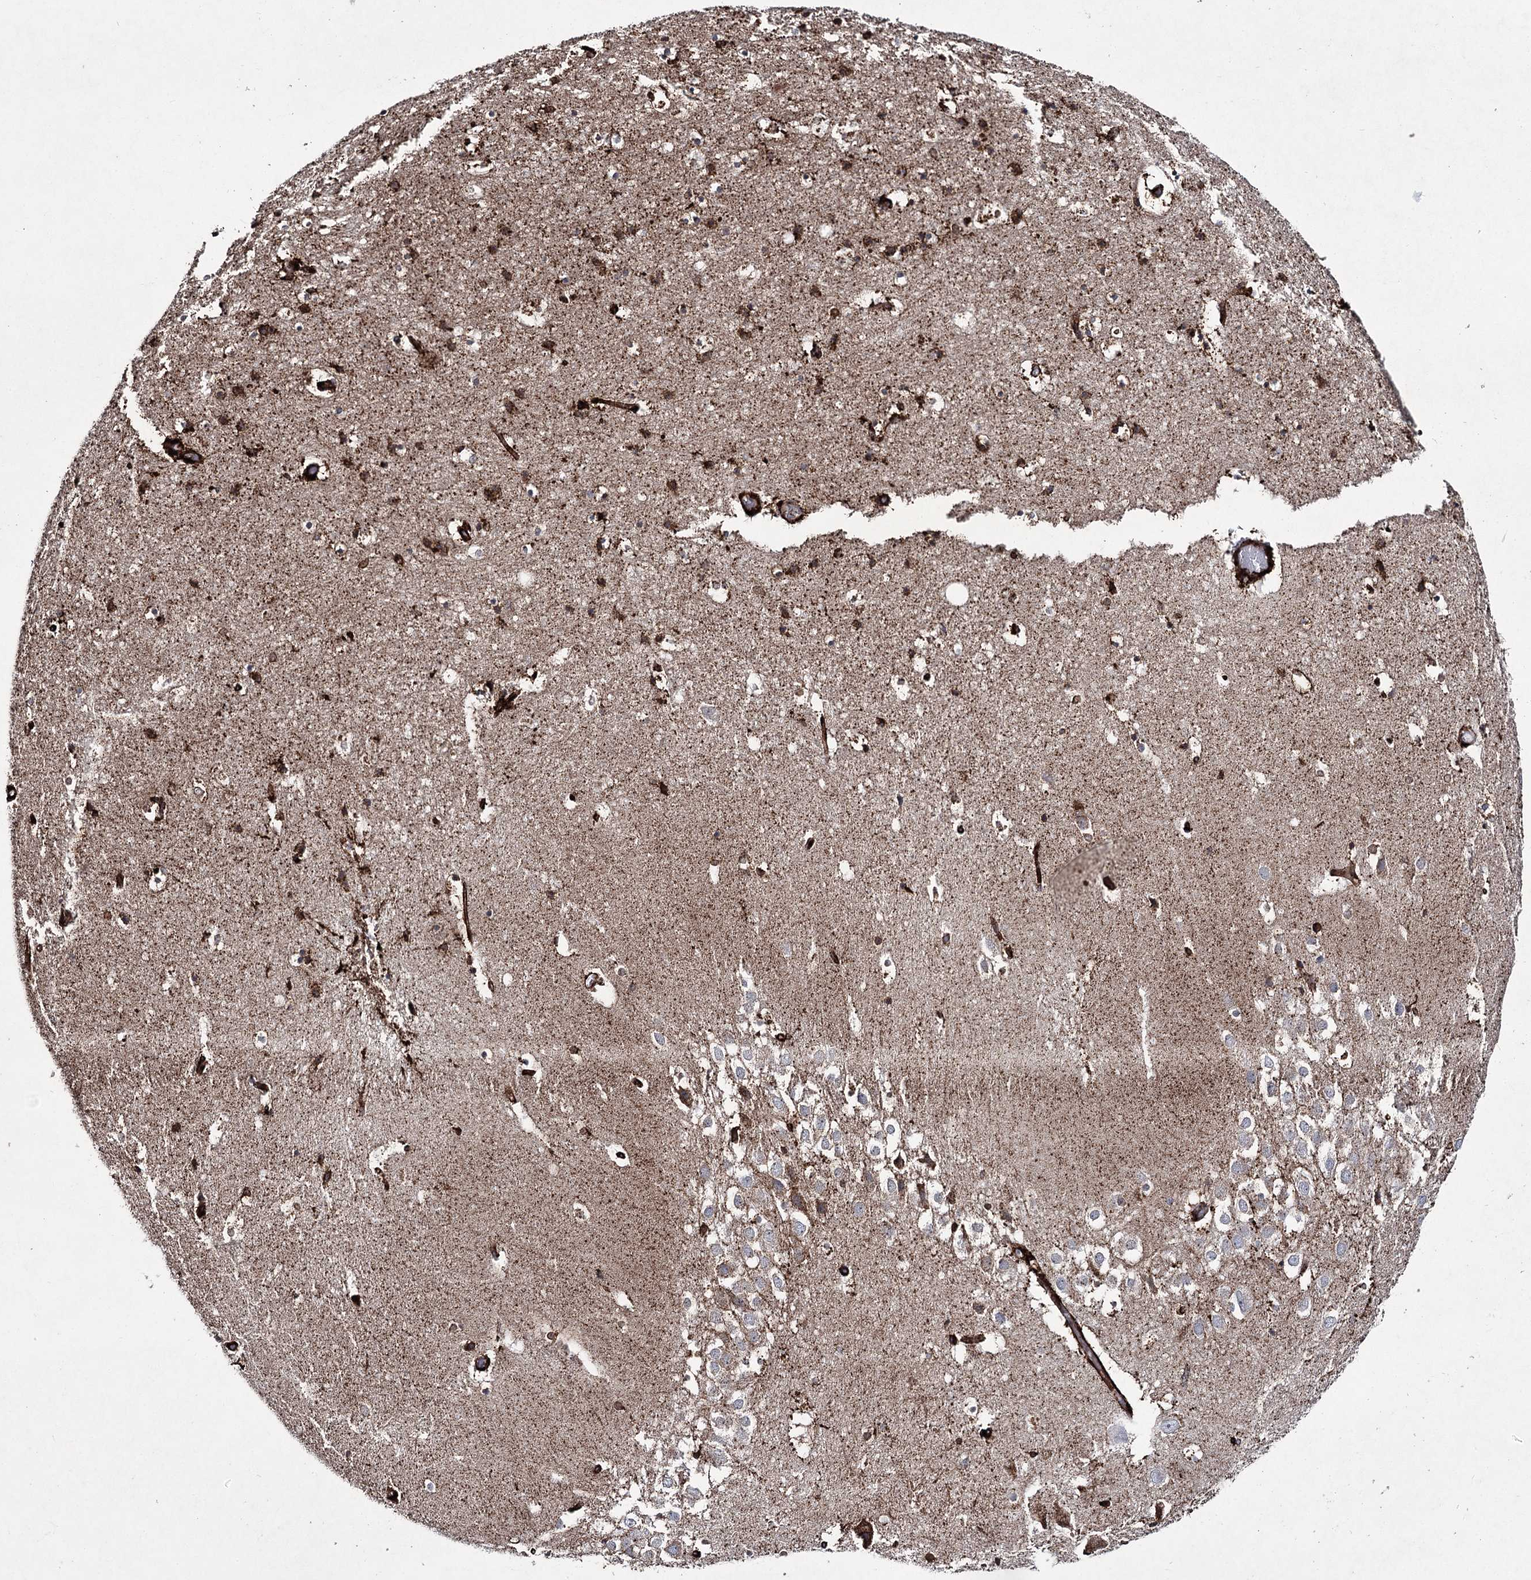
{"staining": {"intensity": "strong", "quantity": "25%-75%", "location": "cytoplasmic/membranous"}, "tissue": "hippocampus", "cell_type": "Glial cells", "image_type": "normal", "snomed": [{"axis": "morphology", "description": "Normal tissue, NOS"}, {"axis": "topography", "description": "Hippocampus"}], "caption": "Protein expression analysis of benign hippocampus exhibits strong cytoplasmic/membranous expression in about 25%-75% of glial cells. (DAB (3,3'-diaminobenzidine) IHC with brightfield microscopy, high magnification).", "gene": "DCUN1D4", "patient": {"sex": "female", "age": 52}}